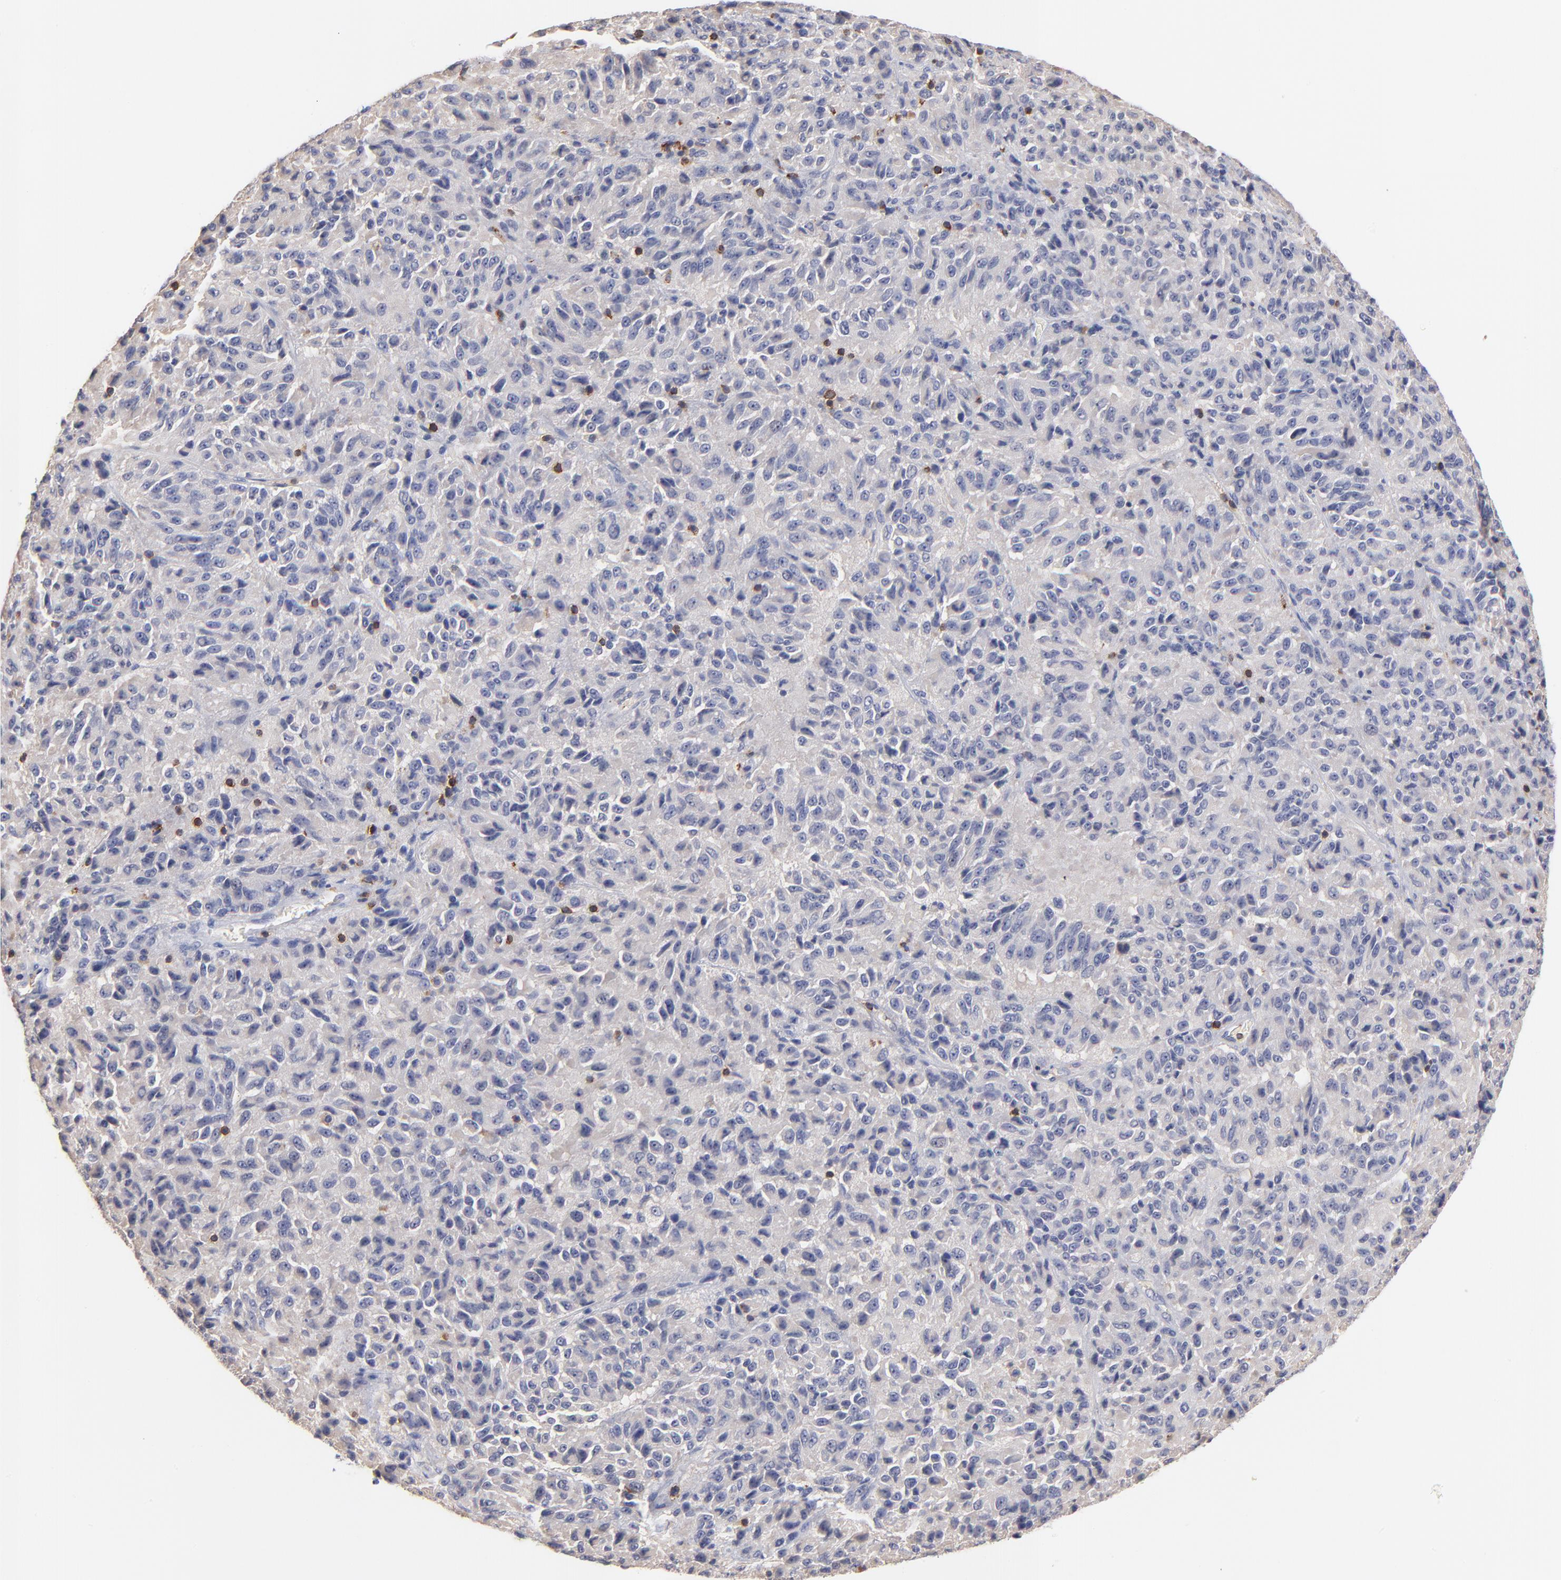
{"staining": {"intensity": "negative", "quantity": "none", "location": "none"}, "tissue": "melanoma", "cell_type": "Tumor cells", "image_type": "cancer", "snomed": [{"axis": "morphology", "description": "Malignant melanoma, Metastatic site"}, {"axis": "topography", "description": "Lung"}], "caption": "Histopathology image shows no significant protein expression in tumor cells of melanoma.", "gene": "KREMEN2", "patient": {"sex": "male", "age": 64}}